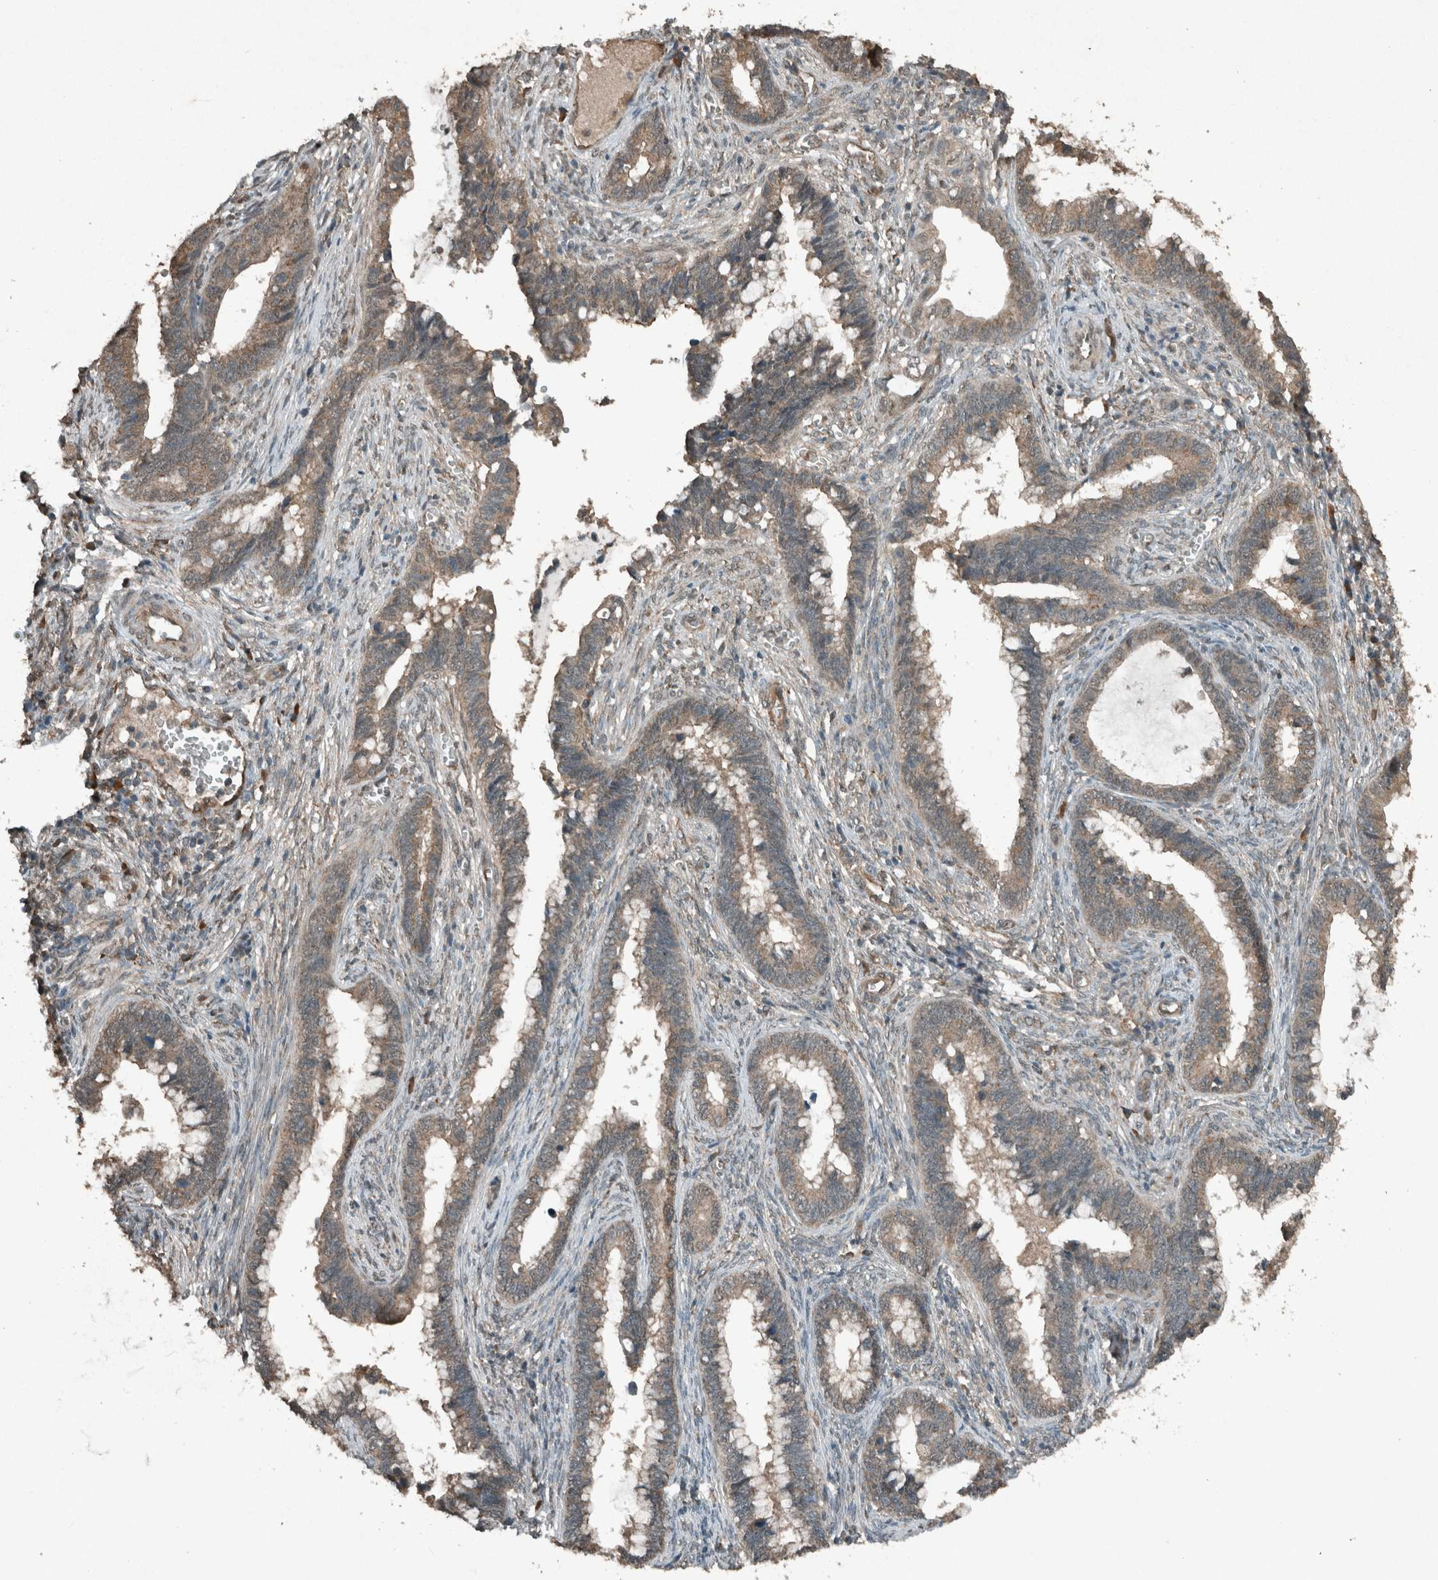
{"staining": {"intensity": "weak", "quantity": ">75%", "location": "cytoplasmic/membranous"}, "tissue": "cervical cancer", "cell_type": "Tumor cells", "image_type": "cancer", "snomed": [{"axis": "morphology", "description": "Adenocarcinoma, NOS"}, {"axis": "topography", "description": "Cervix"}], "caption": "This is an image of immunohistochemistry staining of cervical adenocarcinoma, which shows weak positivity in the cytoplasmic/membranous of tumor cells.", "gene": "ARHGEF12", "patient": {"sex": "female", "age": 44}}